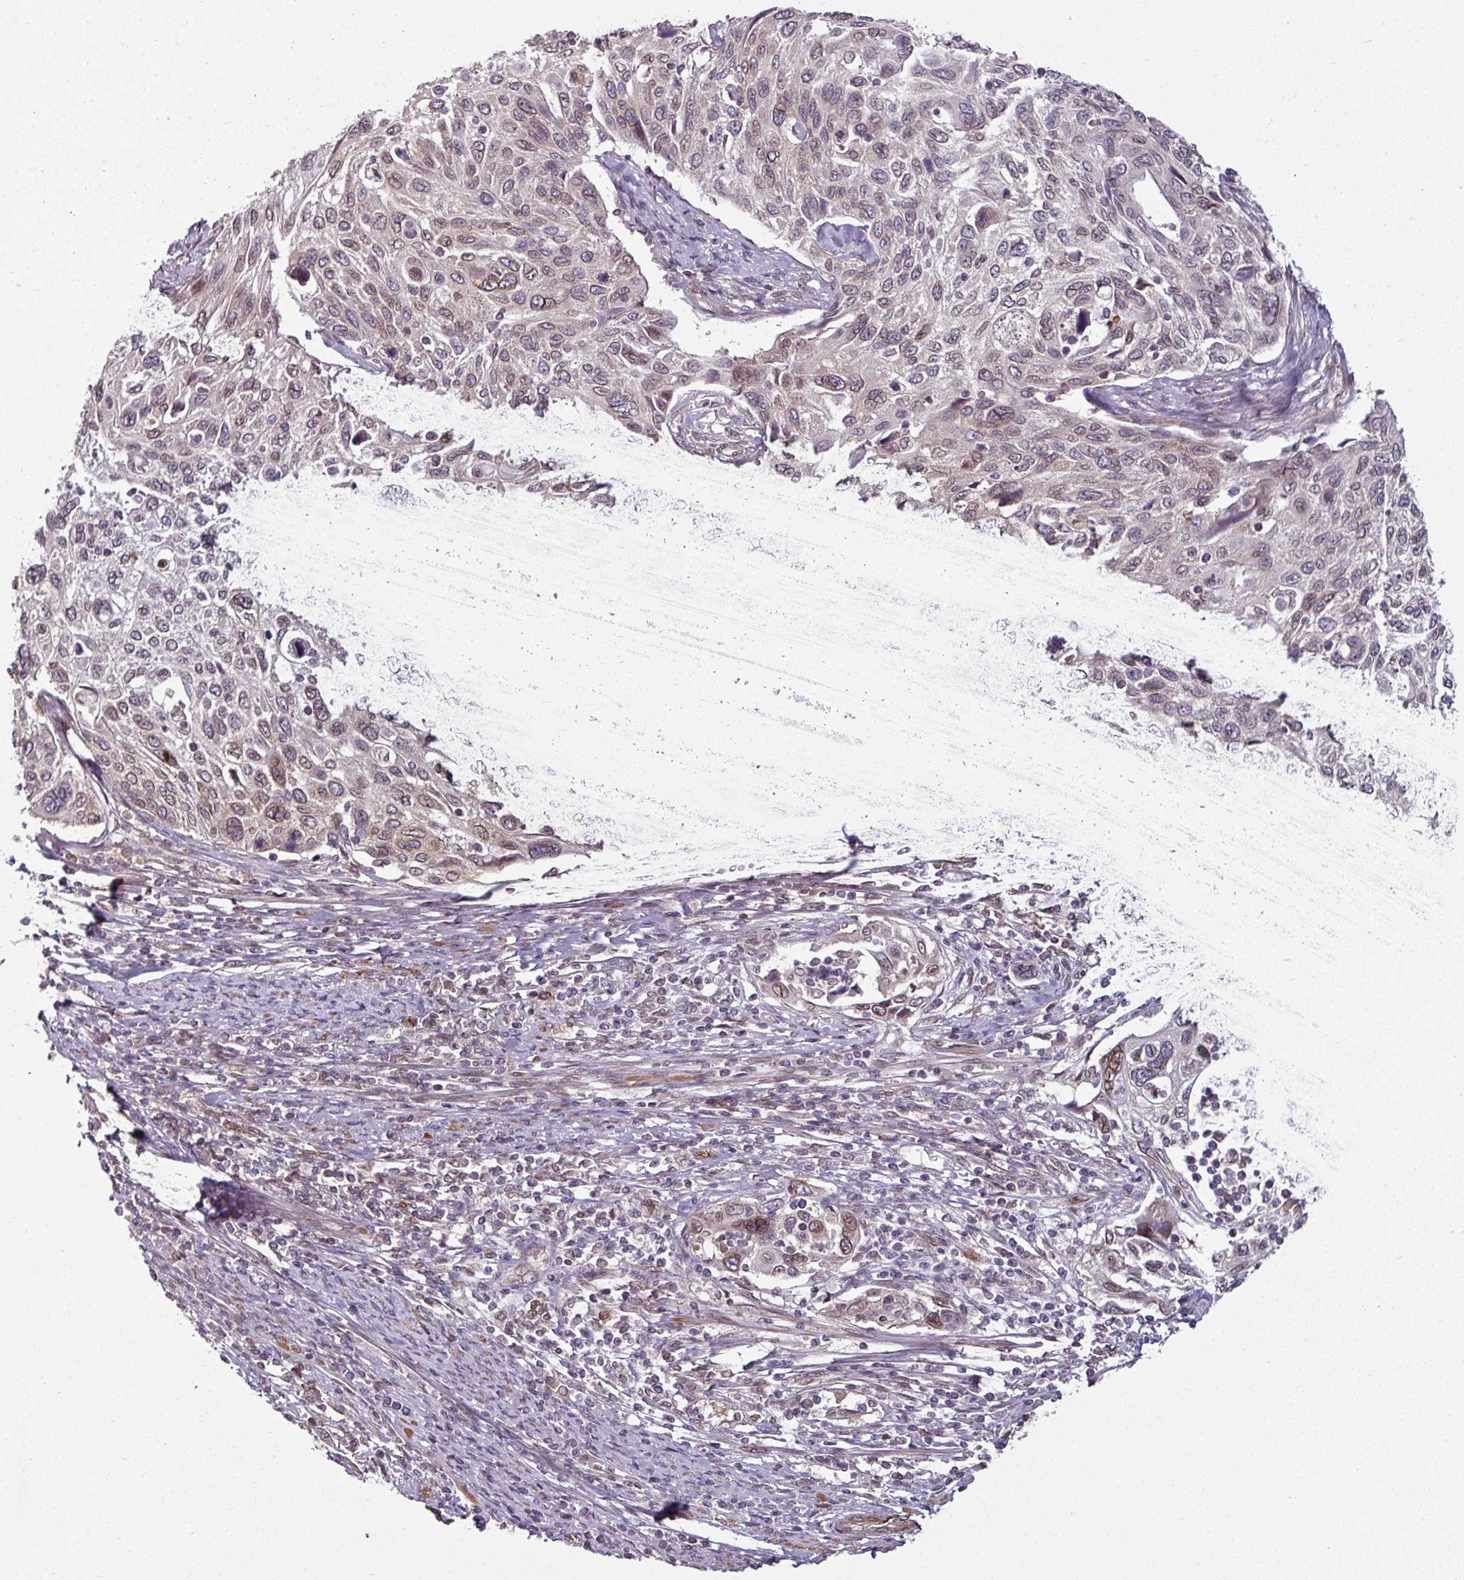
{"staining": {"intensity": "negative", "quantity": "none", "location": "none"}, "tissue": "cervical cancer", "cell_type": "Tumor cells", "image_type": "cancer", "snomed": [{"axis": "morphology", "description": "Squamous cell carcinoma, NOS"}, {"axis": "topography", "description": "Cervix"}], "caption": "An image of human cervical squamous cell carcinoma is negative for staining in tumor cells.", "gene": "RANGAP1", "patient": {"sex": "female", "age": 70}}